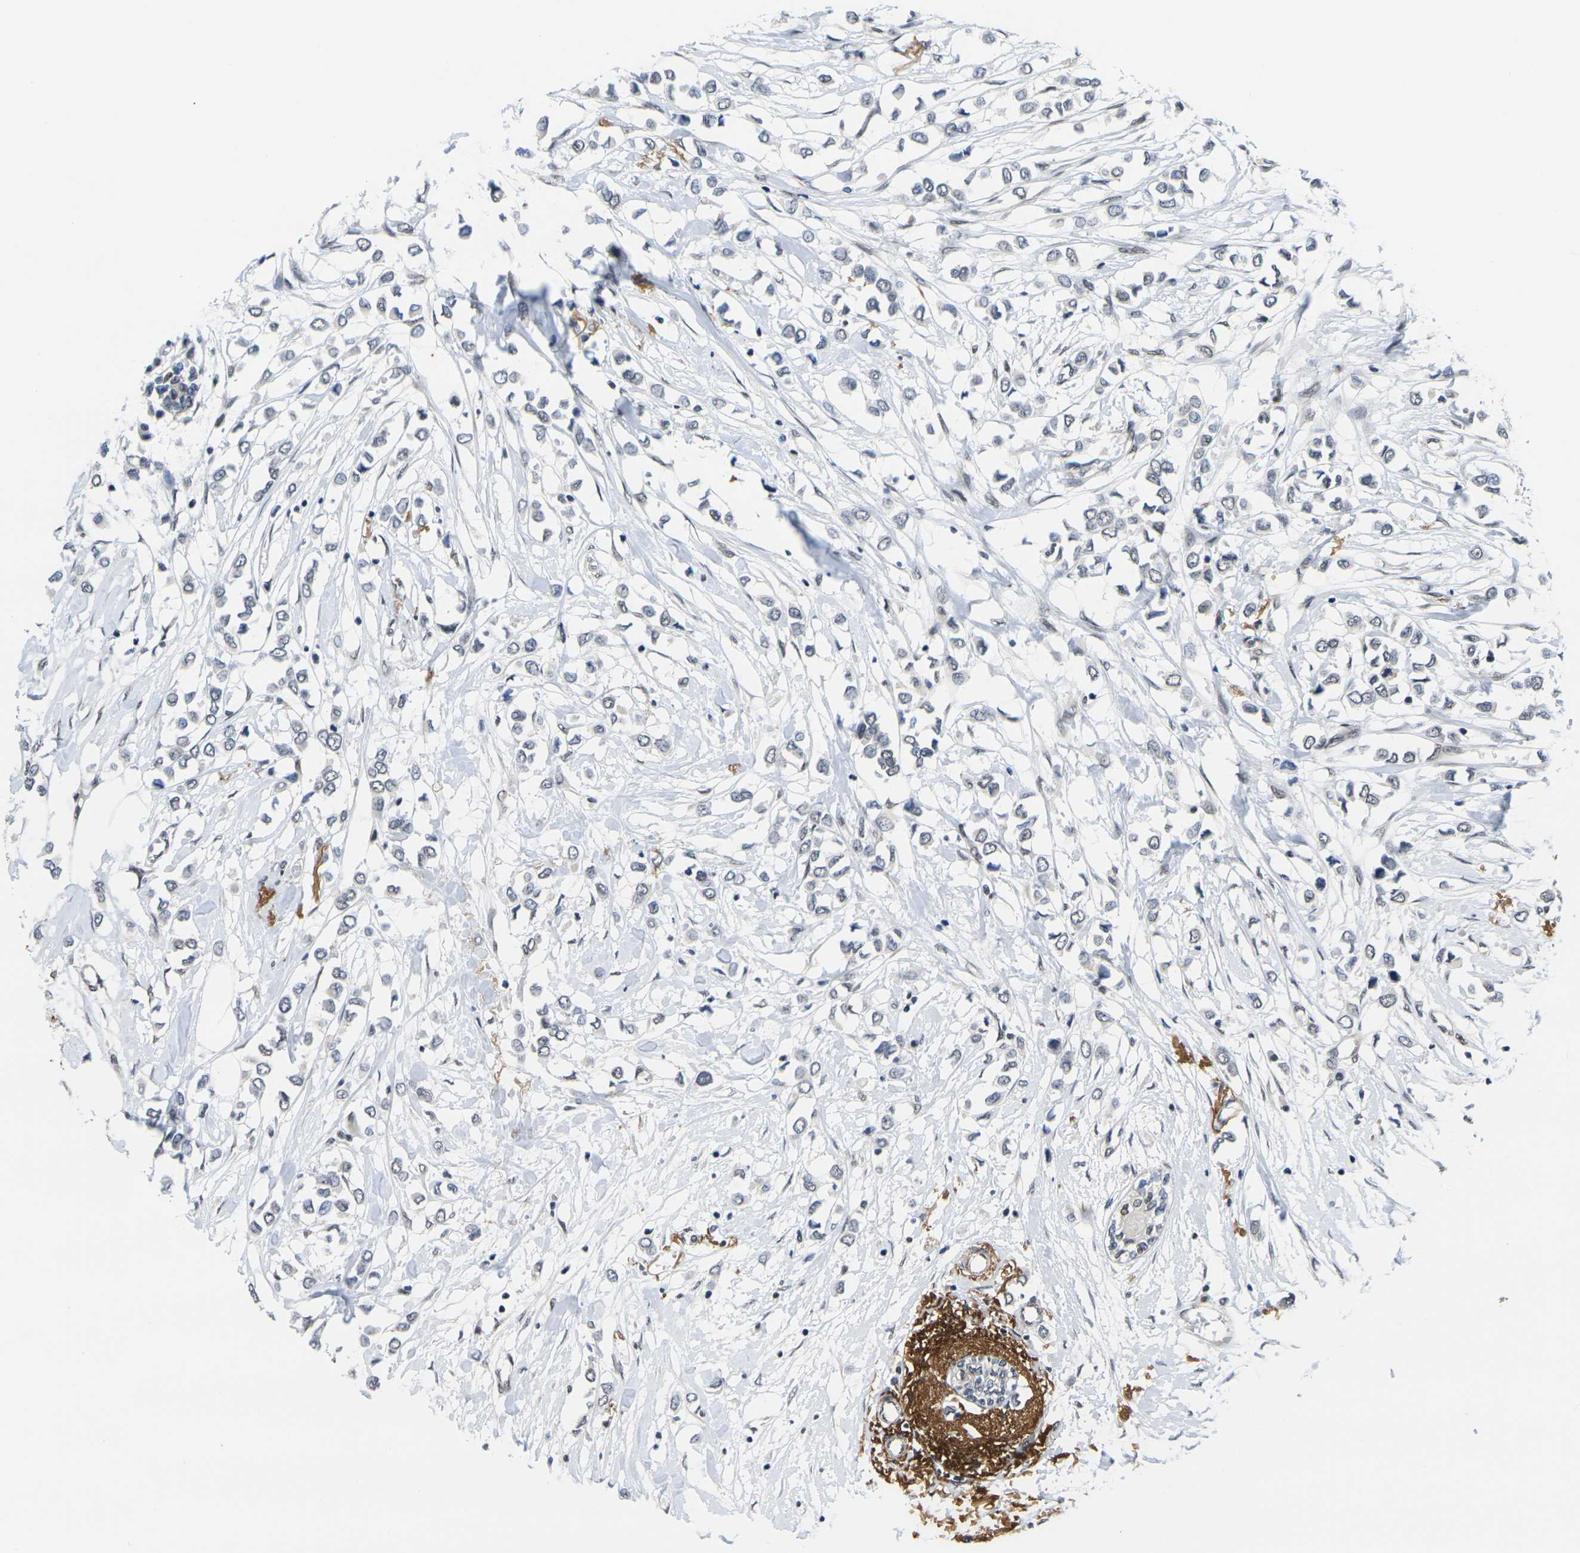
{"staining": {"intensity": "negative", "quantity": "none", "location": "none"}, "tissue": "breast cancer", "cell_type": "Tumor cells", "image_type": "cancer", "snomed": [{"axis": "morphology", "description": "Lobular carcinoma"}, {"axis": "topography", "description": "Breast"}], "caption": "Micrograph shows no protein positivity in tumor cells of breast lobular carcinoma tissue.", "gene": "RBM7", "patient": {"sex": "female", "age": 51}}